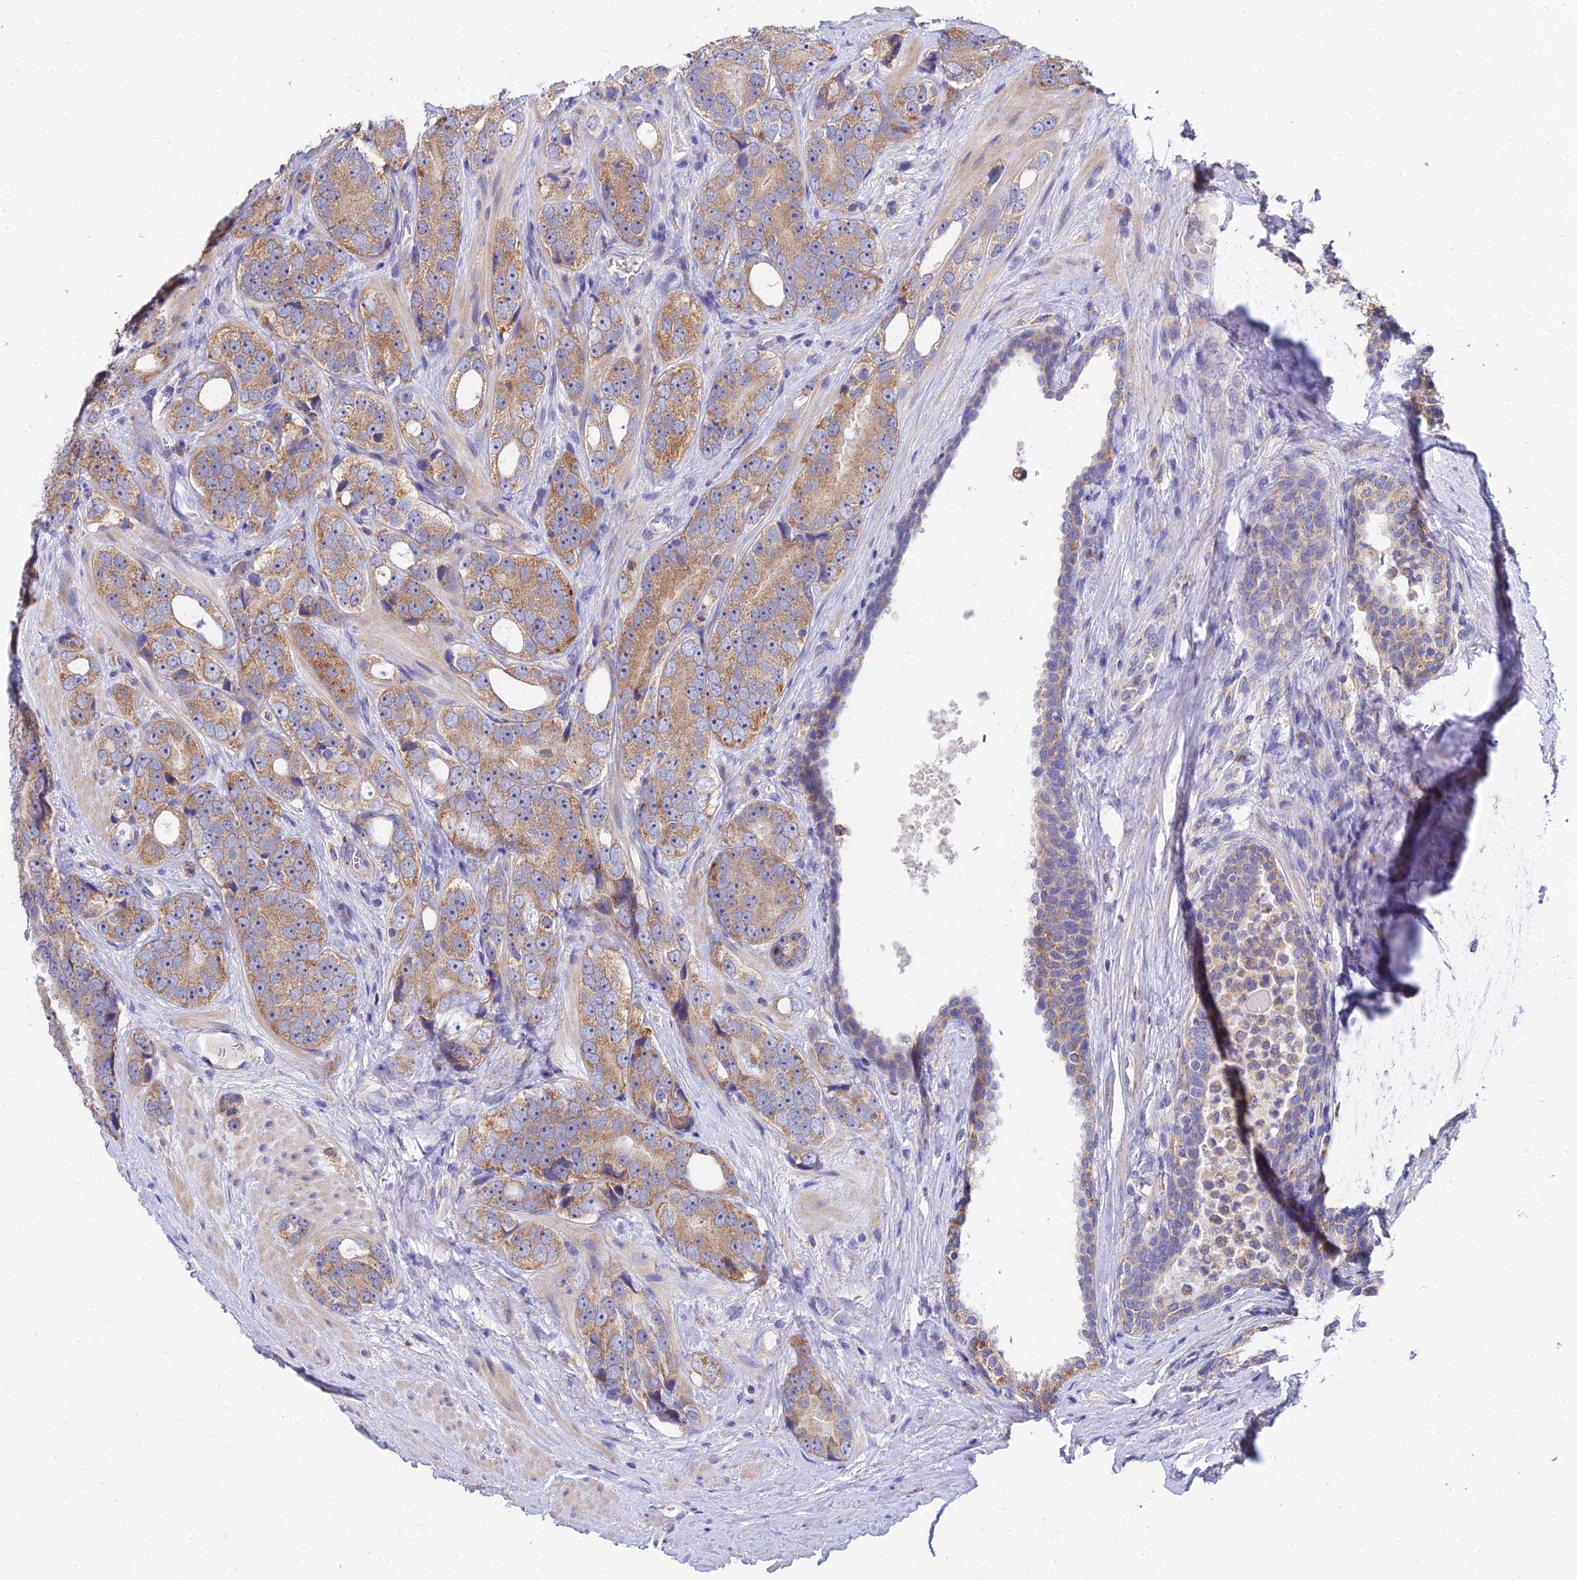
{"staining": {"intensity": "moderate", "quantity": ">75%", "location": "cytoplasmic/membranous"}, "tissue": "prostate cancer", "cell_type": "Tumor cells", "image_type": "cancer", "snomed": [{"axis": "morphology", "description": "Adenocarcinoma, High grade"}, {"axis": "topography", "description": "Prostate"}], "caption": "Immunohistochemistry (IHC) staining of prostate cancer (high-grade adenocarcinoma), which shows medium levels of moderate cytoplasmic/membranous staining in about >75% of tumor cells indicating moderate cytoplasmic/membranous protein positivity. The staining was performed using DAB (brown) for protein detection and nuclei were counterstained in hematoxylin (blue).", "gene": "ARL8B", "patient": {"sex": "male", "age": 56}}